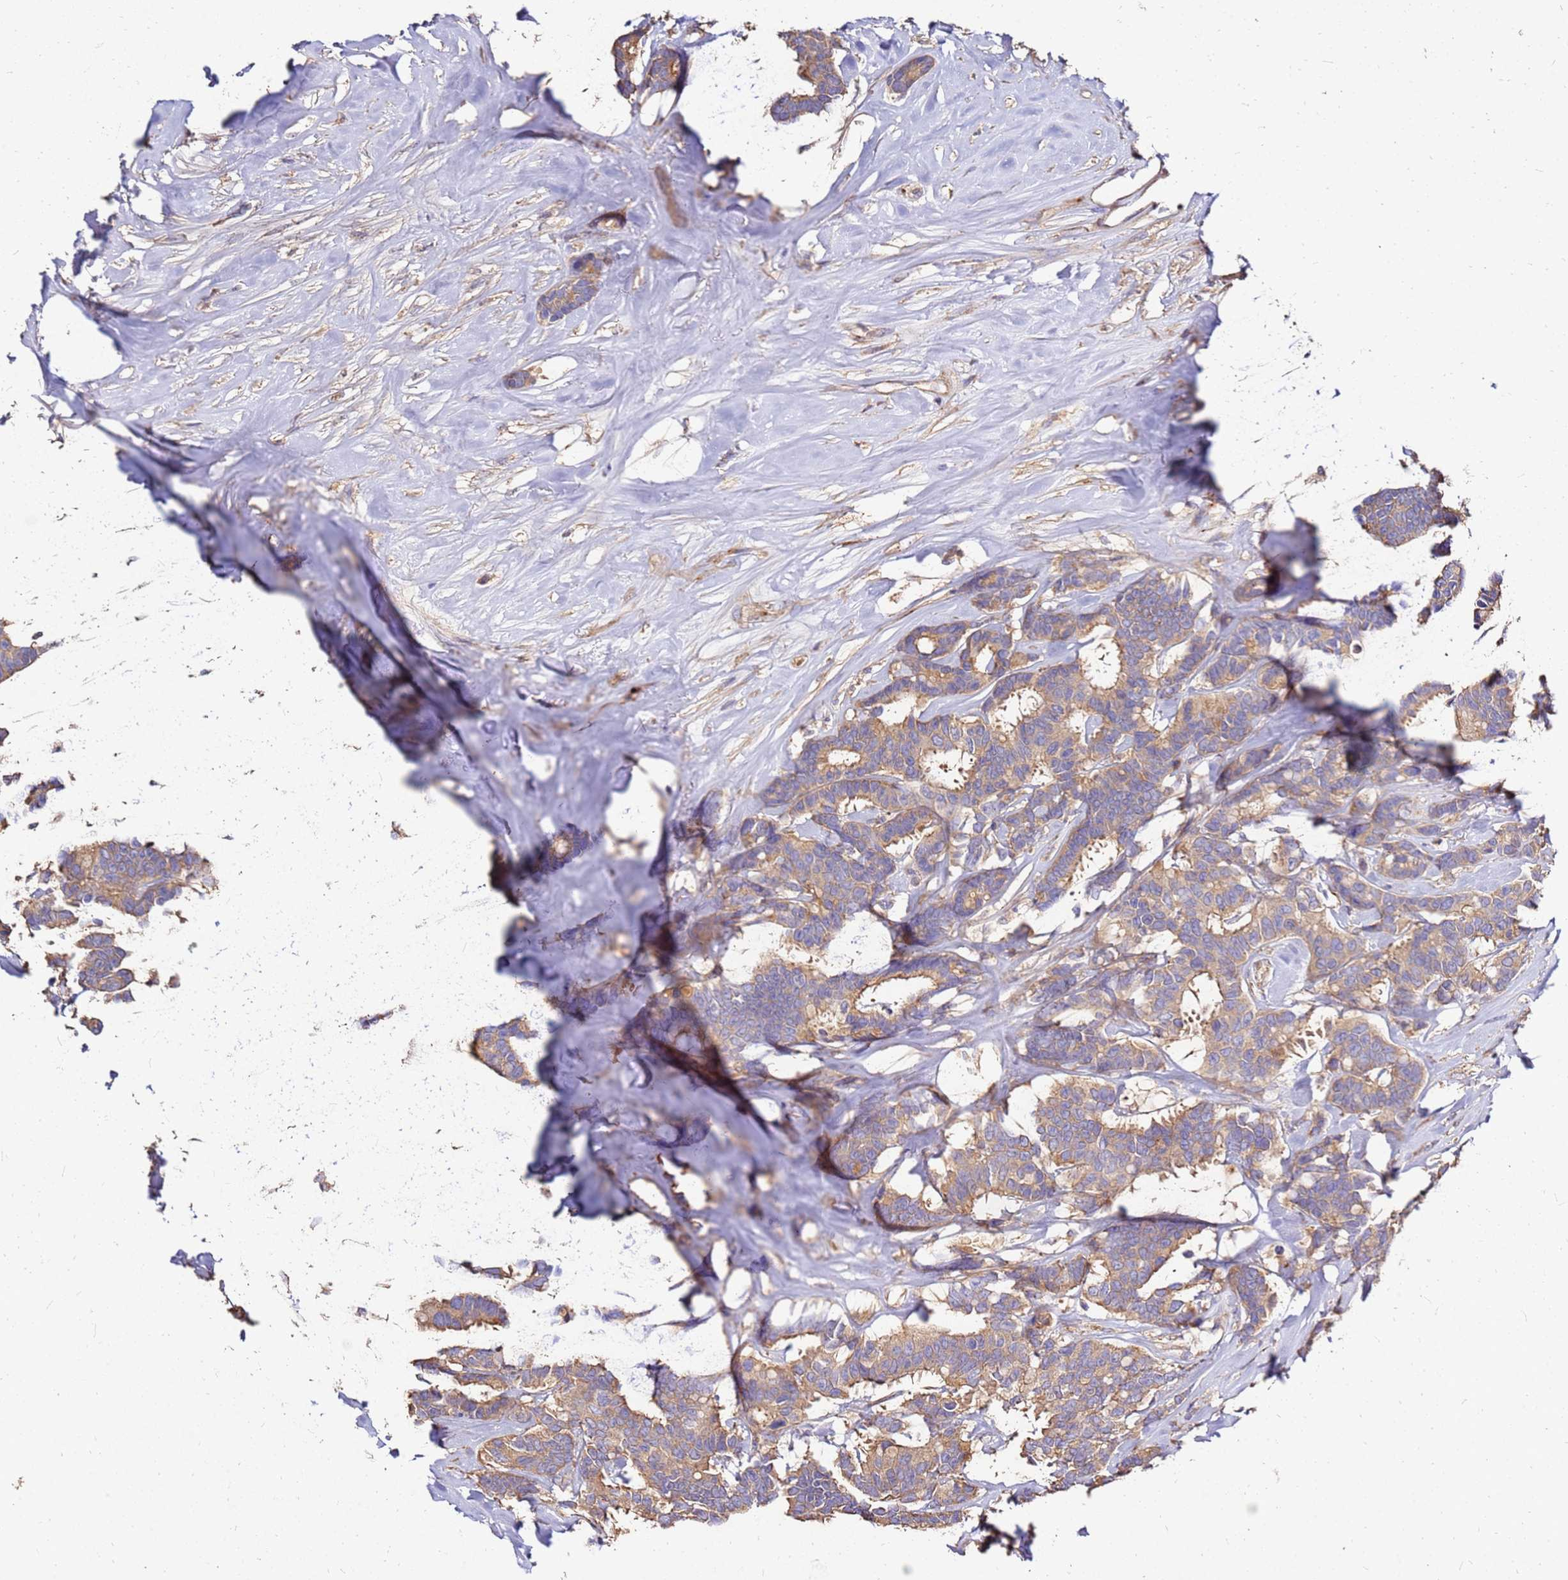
{"staining": {"intensity": "weak", "quantity": "25%-75%", "location": "cytoplasmic/membranous"}, "tissue": "breast cancer", "cell_type": "Tumor cells", "image_type": "cancer", "snomed": [{"axis": "morphology", "description": "Duct carcinoma"}, {"axis": "topography", "description": "Breast"}], "caption": "The micrograph exhibits staining of breast intraductal carcinoma, revealing weak cytoplasmic/membranous protein staining (brown color) within tumor cells. (Brightfield microscopy of DAB IHC at high magnification).", "gene": "EXD3", "patient": {"sex": "female", "age": 87}}